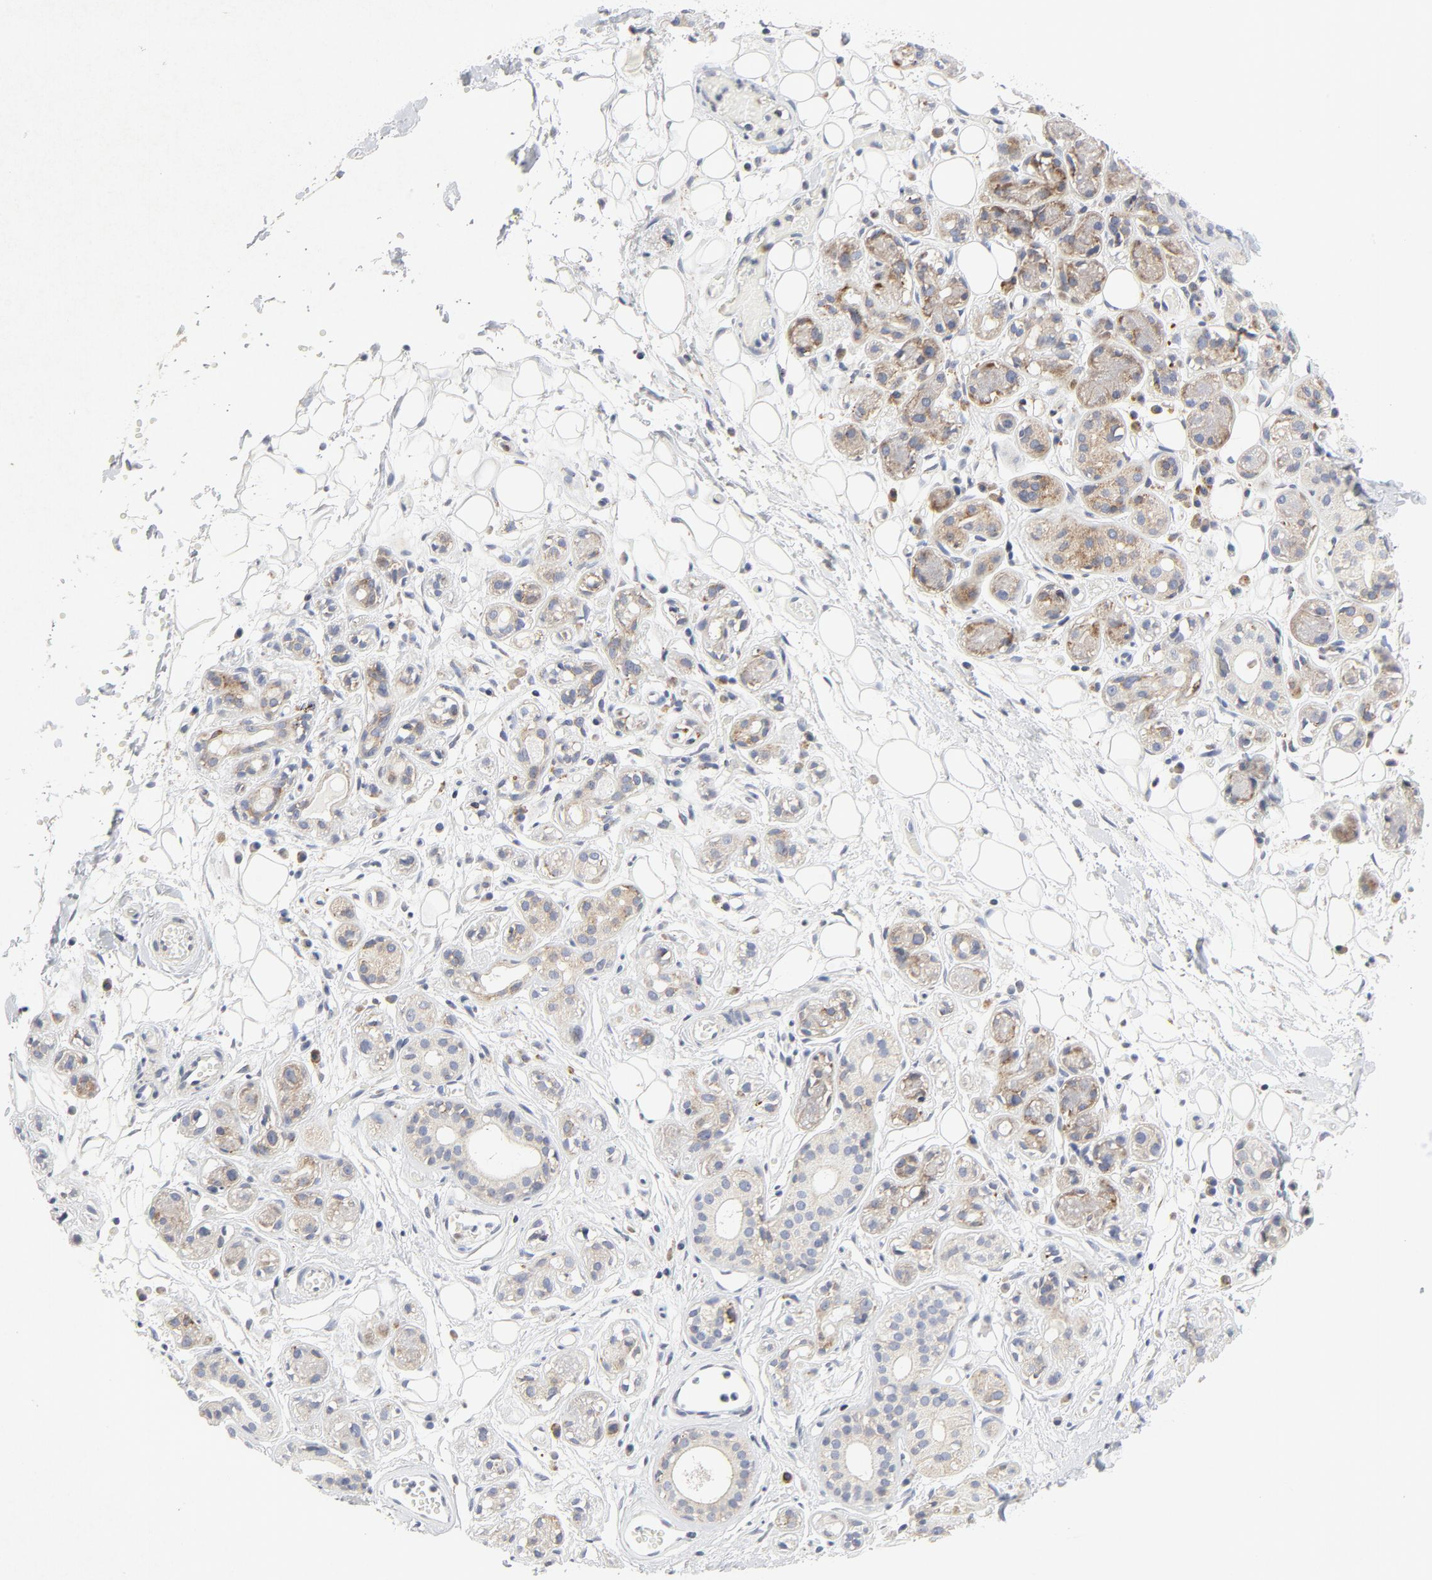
{"staining": {"intensity": "moderate", "quantity": ">75%", "location": "cytoplasmic/membranous"}, "tissue": "salivary gland", "cell_type": "Glandular cells", "image_type": "normal", "snomed": [{"axis": "morphology", "description": "Normal tissue, NOS"}, {"axis": "topography", "description": "Salivary gland"}], "caption": "This is a photomicrograph of IHC staining of unremarkable salivary gland, which shows moderate positivity in the cytoplasmic/membranous of glandular cells.", "gene": "LRP6", "patient": {"sex": "male", "age": 54}}